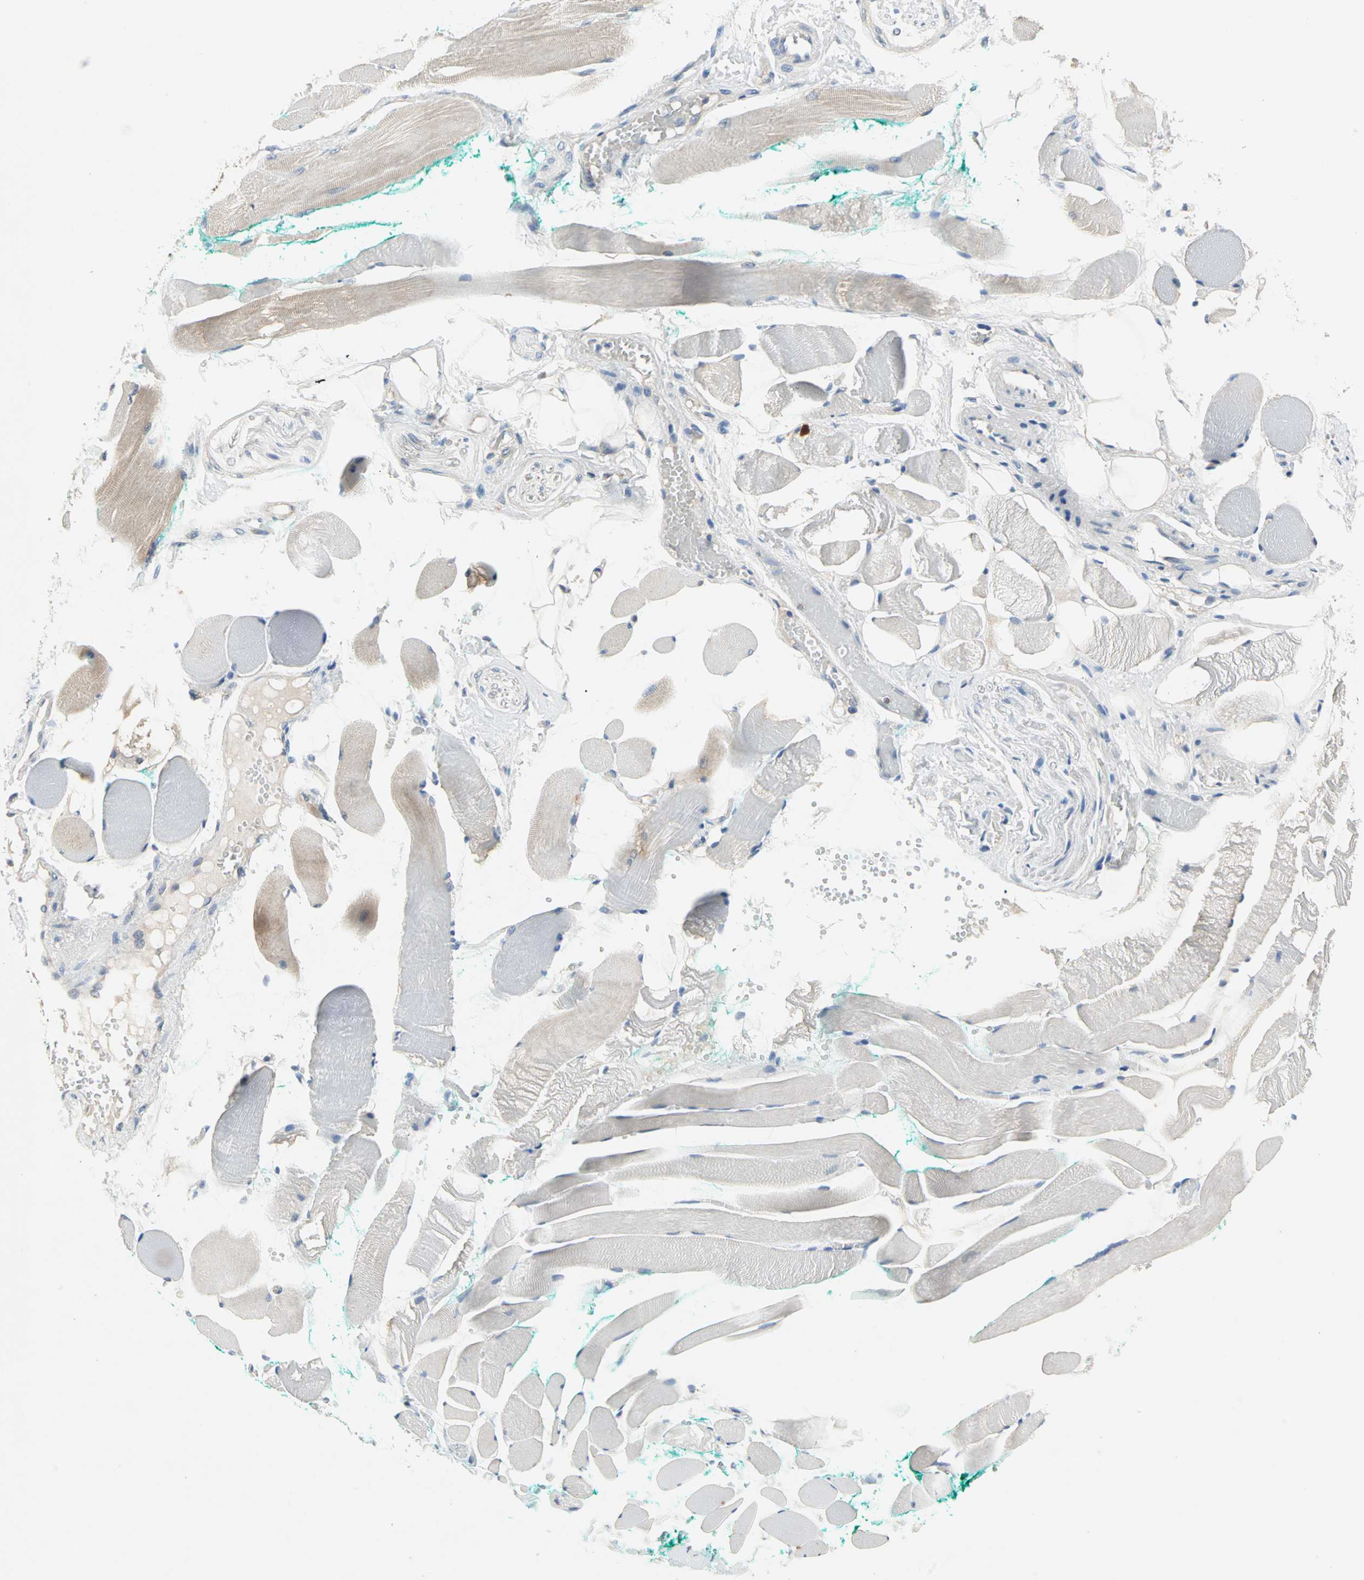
{"staining": {"intensity": "weak", "quantity": "25%-75%", "location": "cytoplasmic/membranous"}, "tissue": "skeletal muscle", "cell_type": "Myocytes", "image_type": "normal", "snomed": [{"axis": "morphology", "description": "Normal tissue, NOS"}, {"axis": "topography", "description": "Skeletal muscle"}, {"axis": "topography", "description": "Peripheral nerve tissue"}], "caption": "IHC photomicrograph of normal skeletal muscle: skeletal muscle stained using immunohistochemistry shows low levels of weak protein expression localized specifically in the cytoplasmic/membranous of myocytes, appearing as a cytoplasmic/membranous brown color.", "gene": "MPI", "patient": {"sex": "female", "age": 84}}